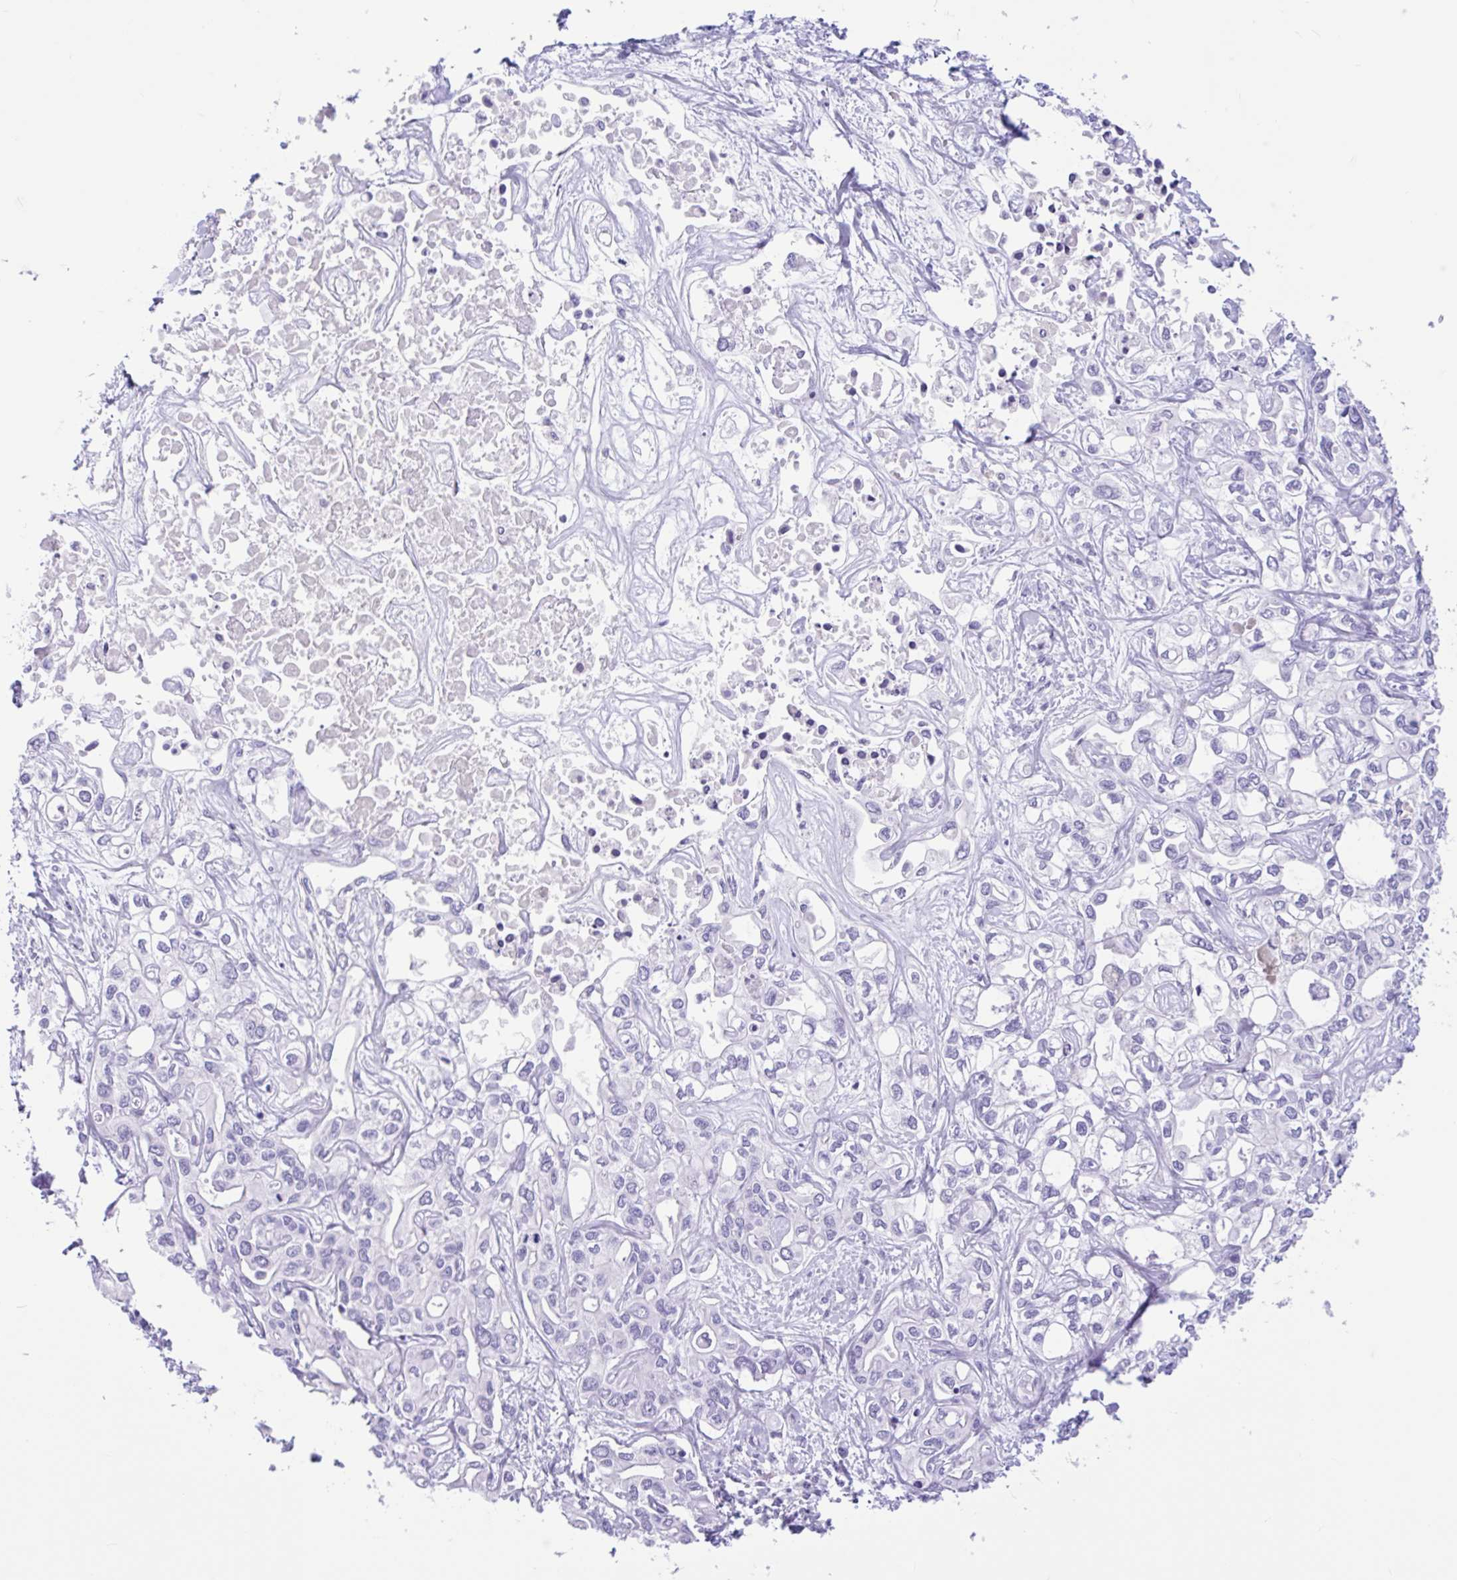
{"staining": {"intensity": "negative", "quantity": "none", "location": "none"}, "tissue": "liver cancer", "cell_type": "Tumor cells", "image_type": "cancer", "snomed": [{"axis": "morphology", "description": "Cholangiocarcinoma"}, {"axis": "topography", "description": "Liver"}], "caption": "High power microscopy histopathology image of an immunohistochemistry photomicrograph of liver cancer, revealing no significant expression in tumor cells. Brightfield microscopy of immunohistochemistry stained with DAB (brown) and hematoxylin (blue), captured at high magnification.", "gene": "IAPP", "patient": {"sex": "female", "age": 64}}